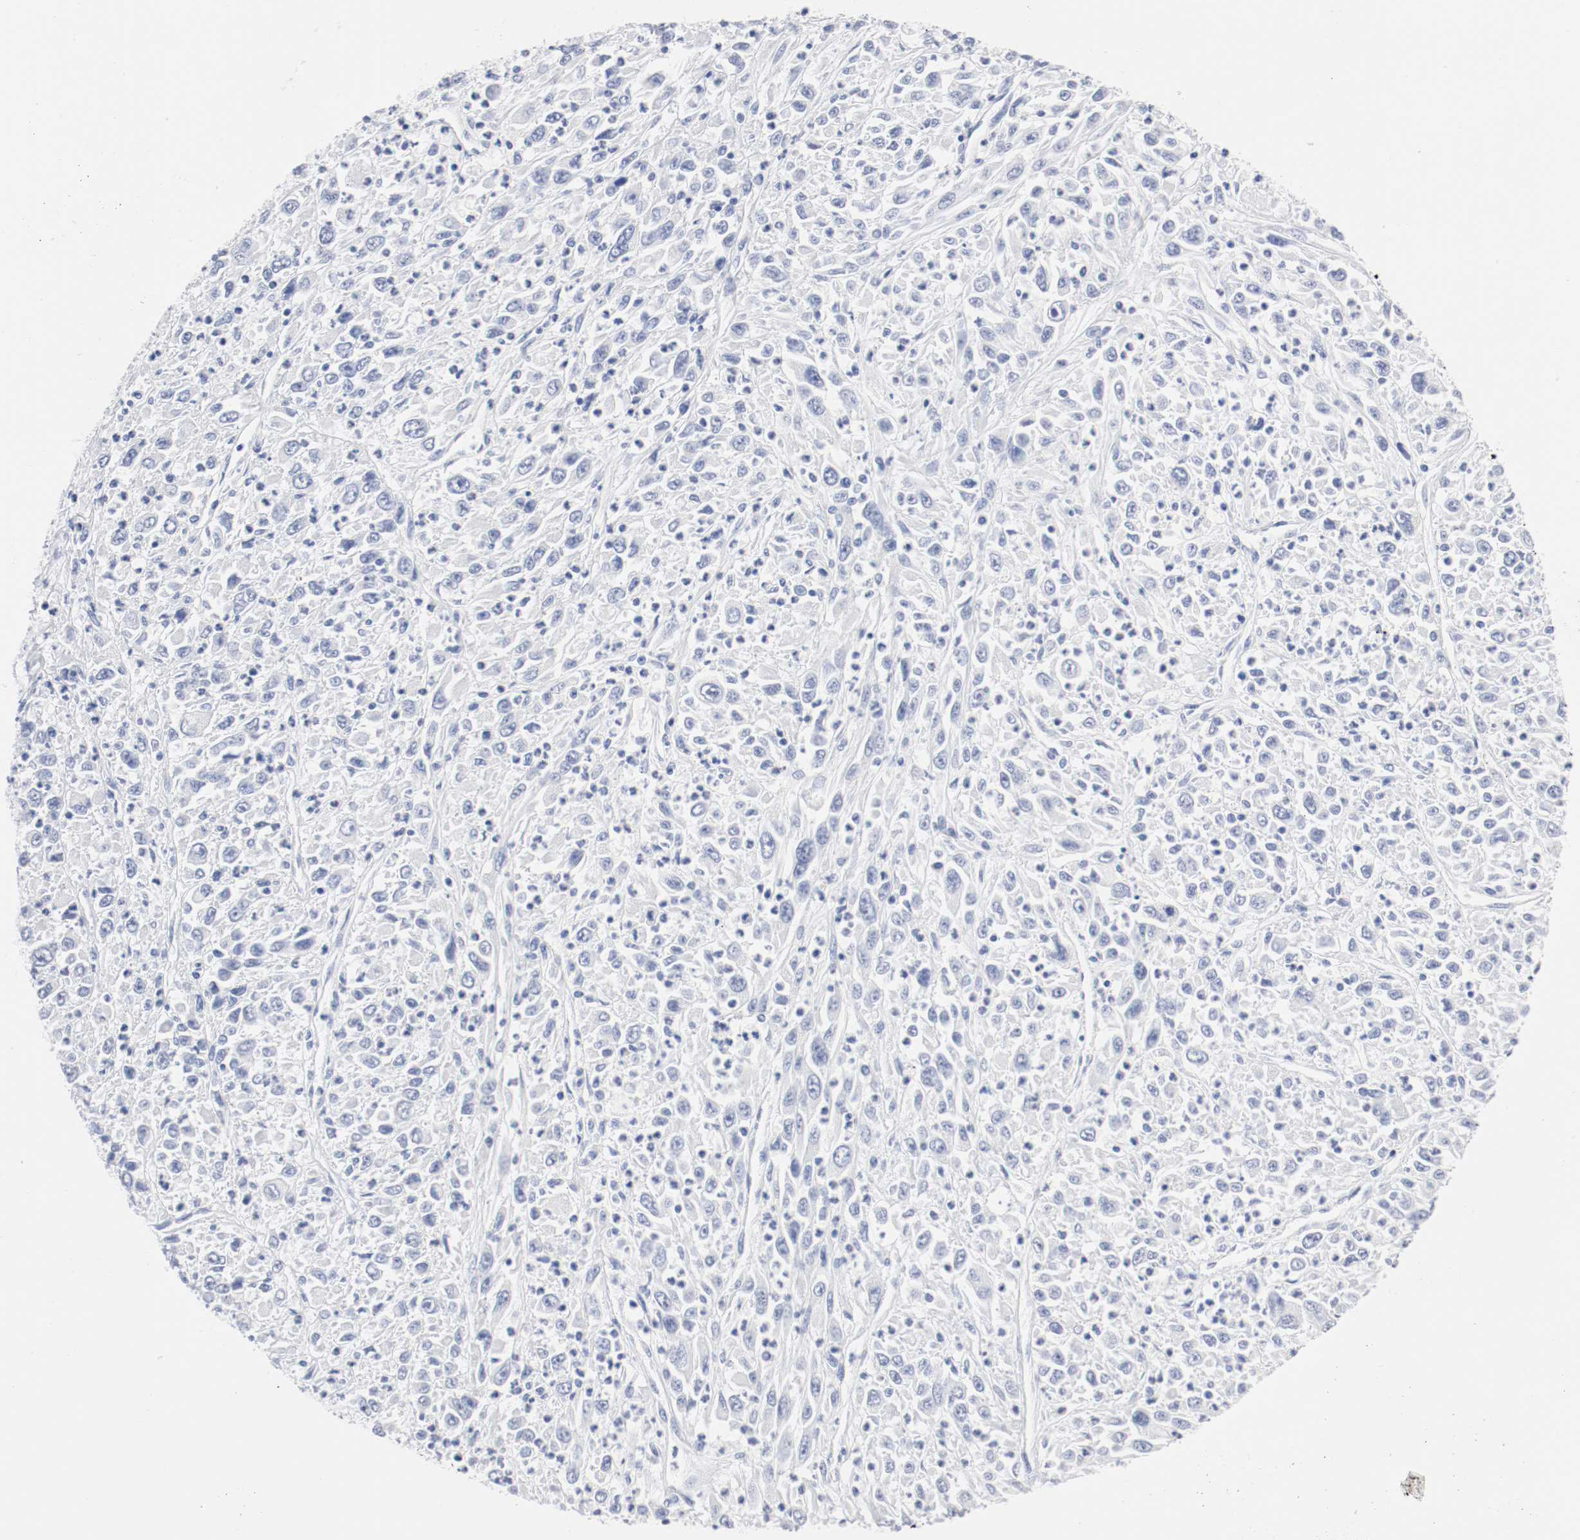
{"staining": {"intensity": "negative", "quantity": "none", "location": "none"}, "tissue": "melanoma", "cell_type": "Tumor cells", "image_type": "cancer", "snomed": [{"axis": "morphology", "description": "Malignant melanoma, Metastatic site"}, {"axis": "topography", "description": "Skin"}], "caption": "Tumor cells show no significant positivity in malignant melanoma (metastatic site). Brightfield microscopy of immunohistochemistry stained with DAB (brown) and hematoxylin (blue), captured at high magnification.", "gene": "GAD1", "patient": {"sex": "female", "age": 56}}